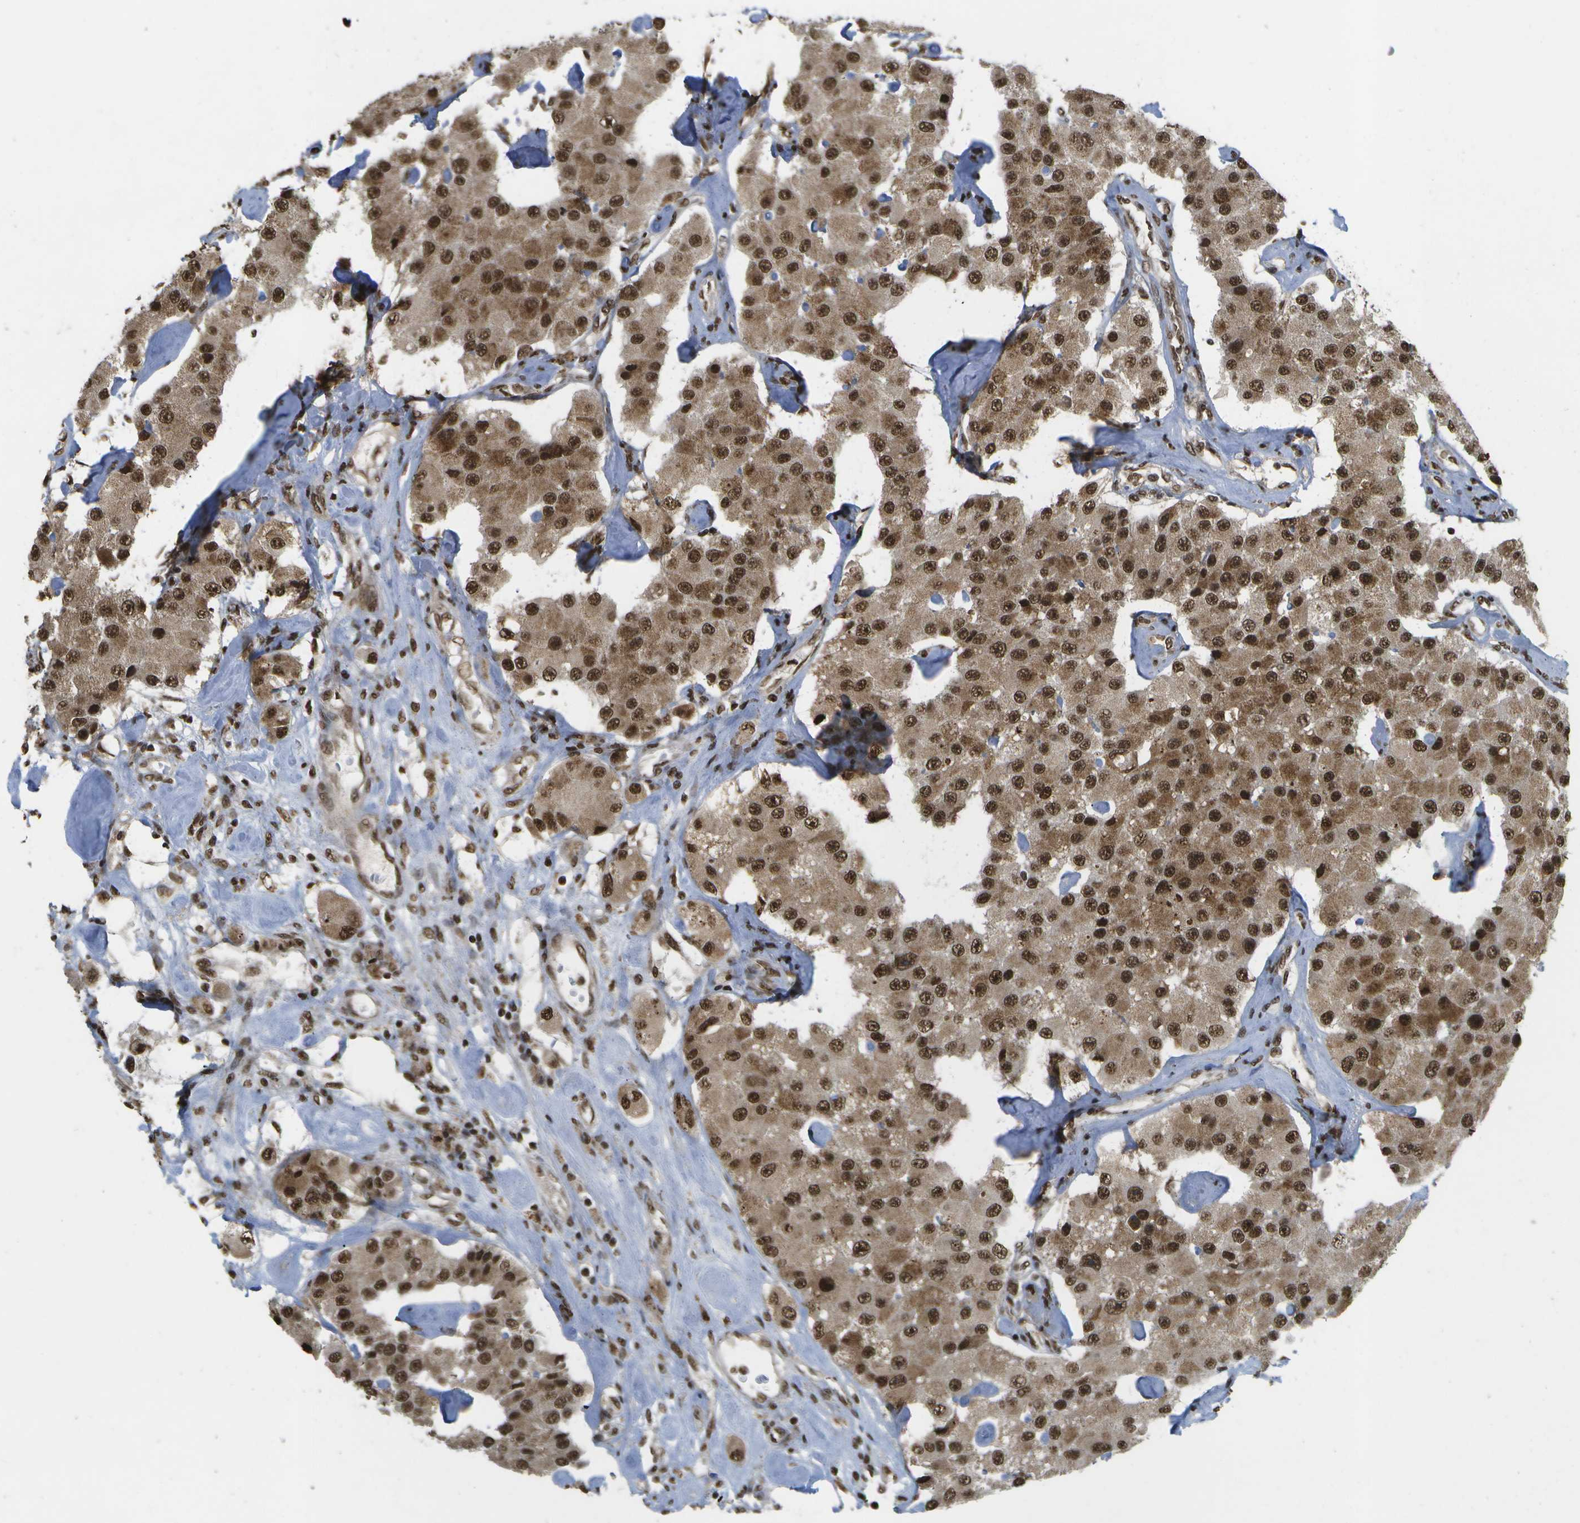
{"staining": {"intensity": "strong", "quantity": ">75%", "location": "cytoplasmic/membranous,nuclear"}, "tissue": "carcinoid", "cell_type": "Tumor cells", "image_type": "cancer", "snomed": [{"axis": "morphology", "description": "Carcinoid, malignant, NOS"}, {"axis": "topography", "description": "Pancreas"}], "caption": "High-power microscopy captured an immunohistochemistry (IHC) micrograph of malignant carcinoid, revealing strong cytoplasmic/membranous and nuclear staining in approximately >75% of tumor cells.", "gene": "SPEN", "patient": {"sex": "male", "age": 41}}